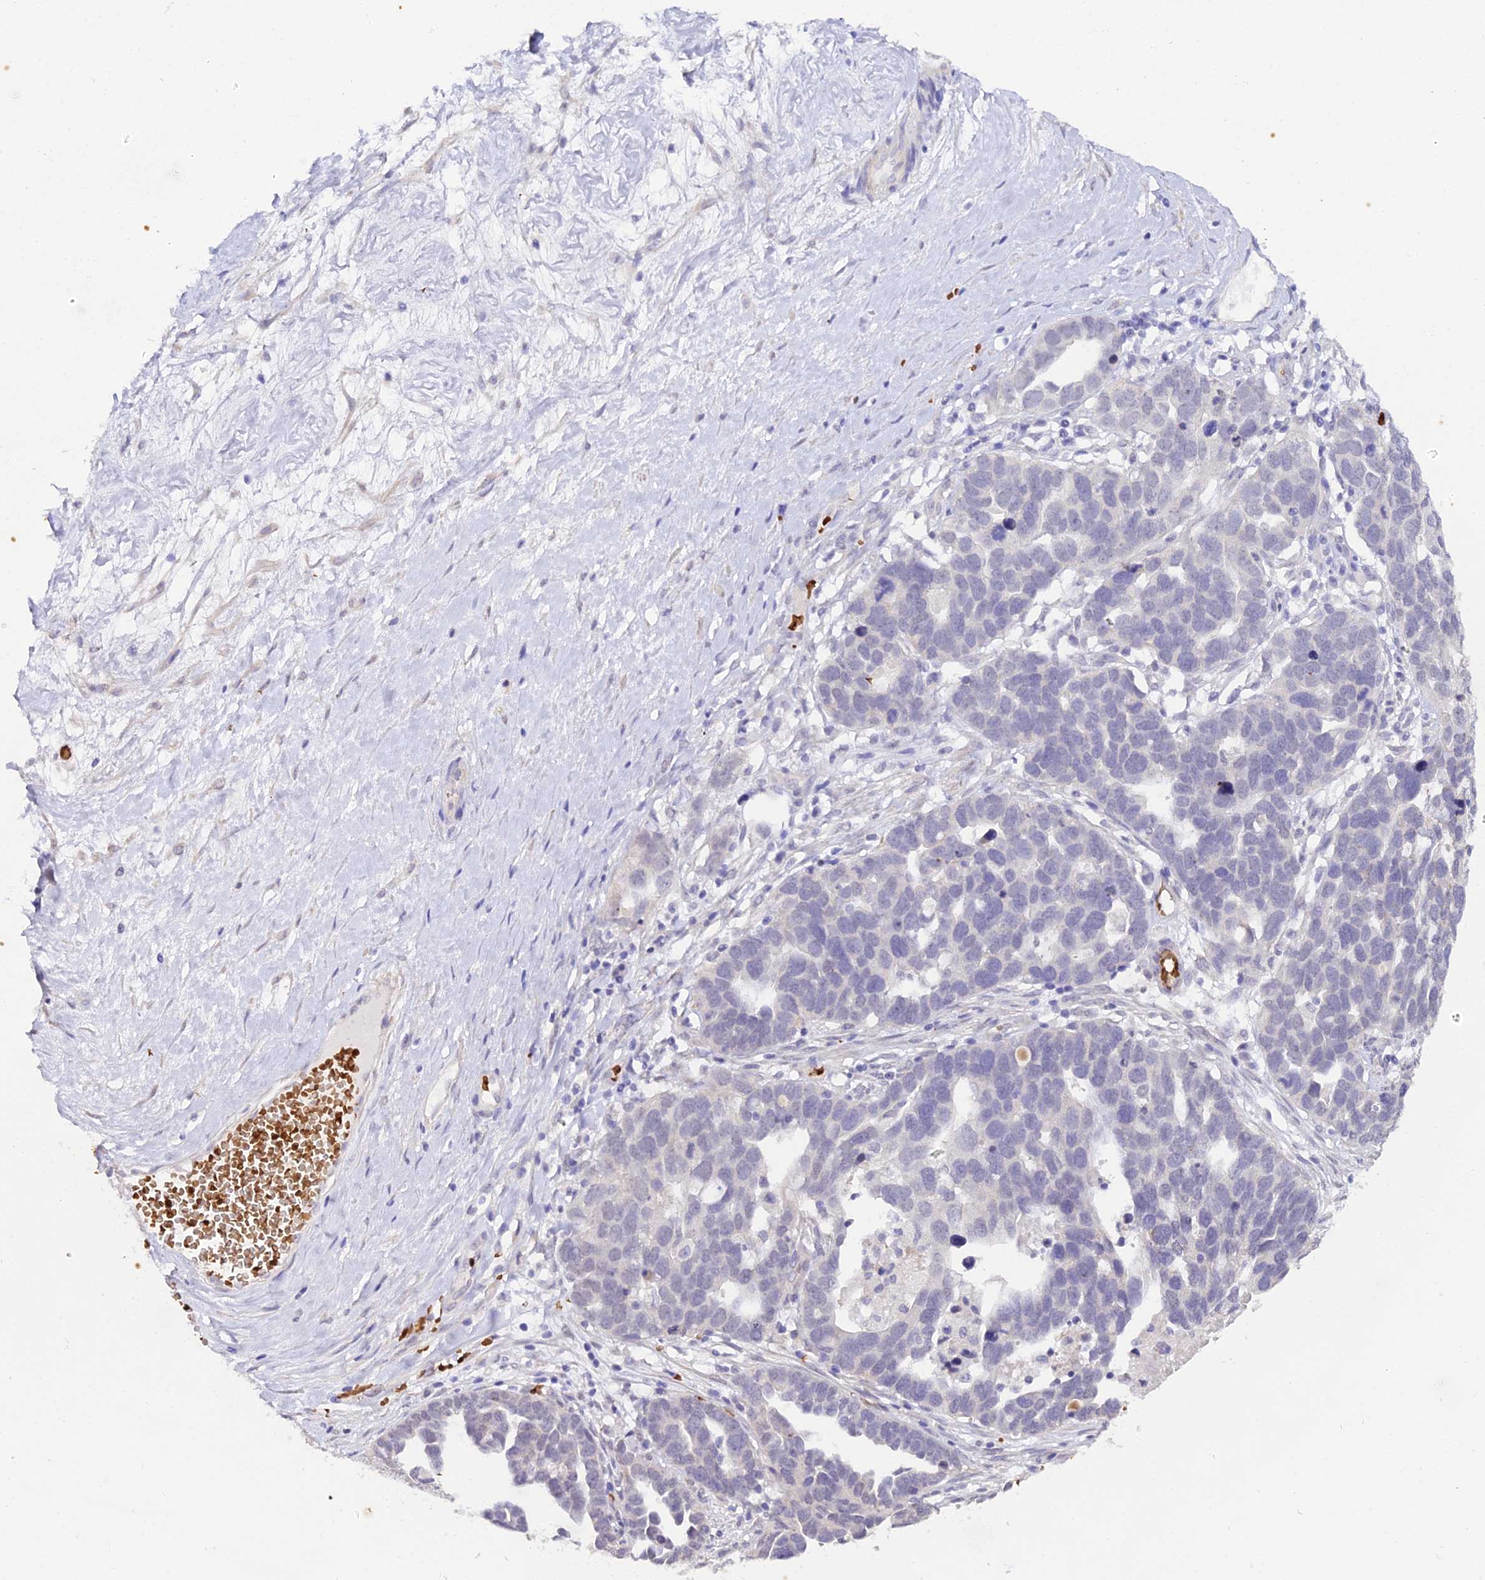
{"staining": {"intensity": "negative", "quantity": "none", "location": "none"}, "tissue": "ovarian cancer", "cell_type": "Tumor cells", "image_type": "cancer", "snomed": [{"axis": "morphology", "description": "Cystadenocarcinoma, serous, NOS"}, {"axis": "topography", "description": "Ovary"}], "caption": "This photomicrograph is of ovarian cancer (serous cystadenocarcinoma) stained with IHC to label a protein in brown with the nuclei are counter-stained blue. There is no staining in tumor cells.", "gene": "CFAP45", "patient": {"sex": "female", "age": 54}}